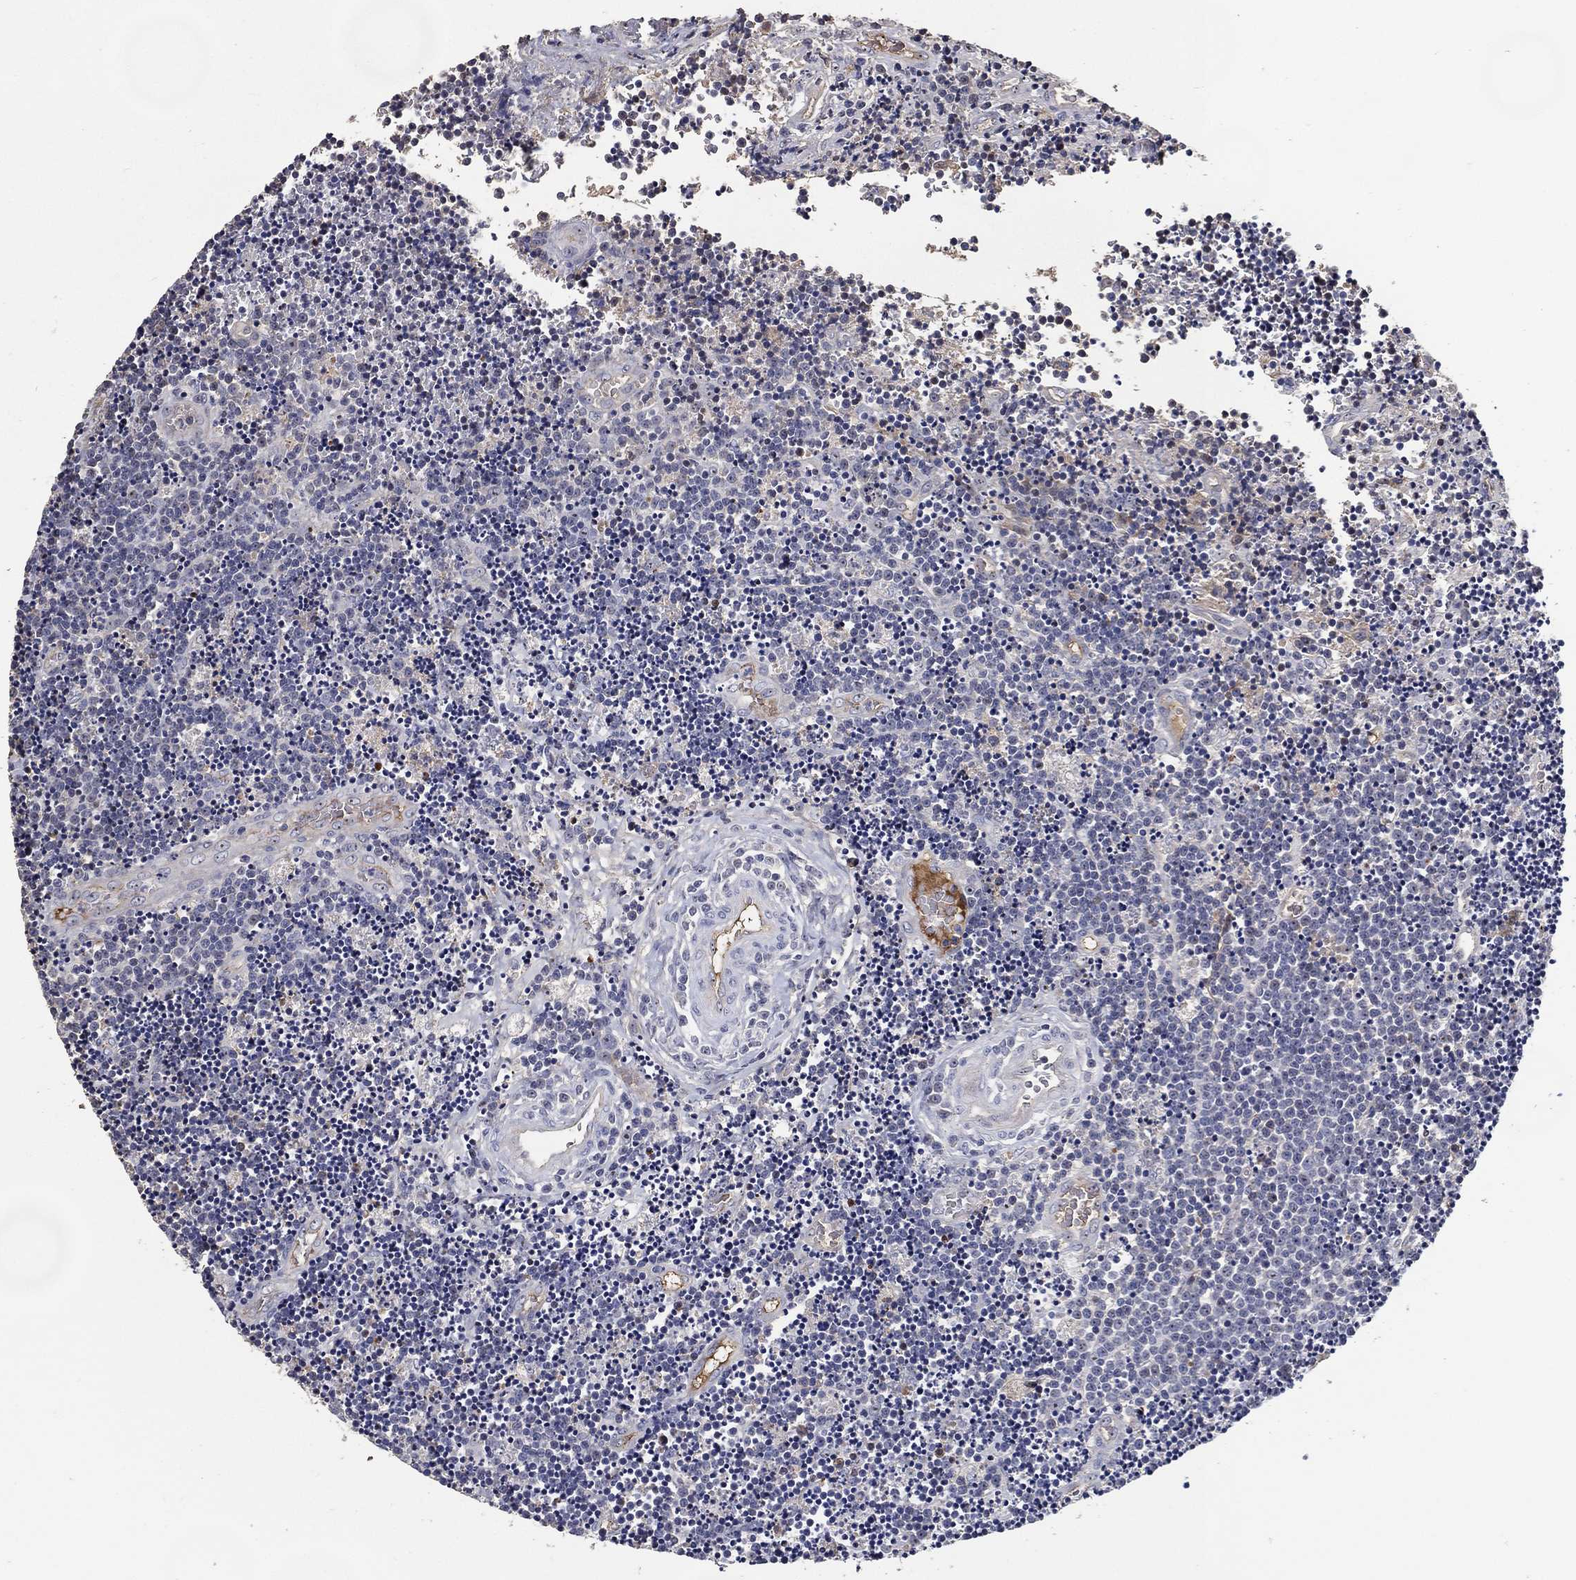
{"staining": {"intensity": "negative", "quantity": "none", "location": "none"}, "tissue": "lymphoma", "cell_type": "Tumor cells", "image_type": "cancer", "snomed": [{"axis": "morphology", "description": "Malignant lymphoma, non-Hodgkin's type, Low grade"}, {"axis": "topography", "description": "Brain"}], "caption": "IHC image of lymphoma stained for a protein (brown), which demonstrates no staining in tumor cells.", "gene": "EFNA1", "patient": {"sex": "female", "age": 66}}